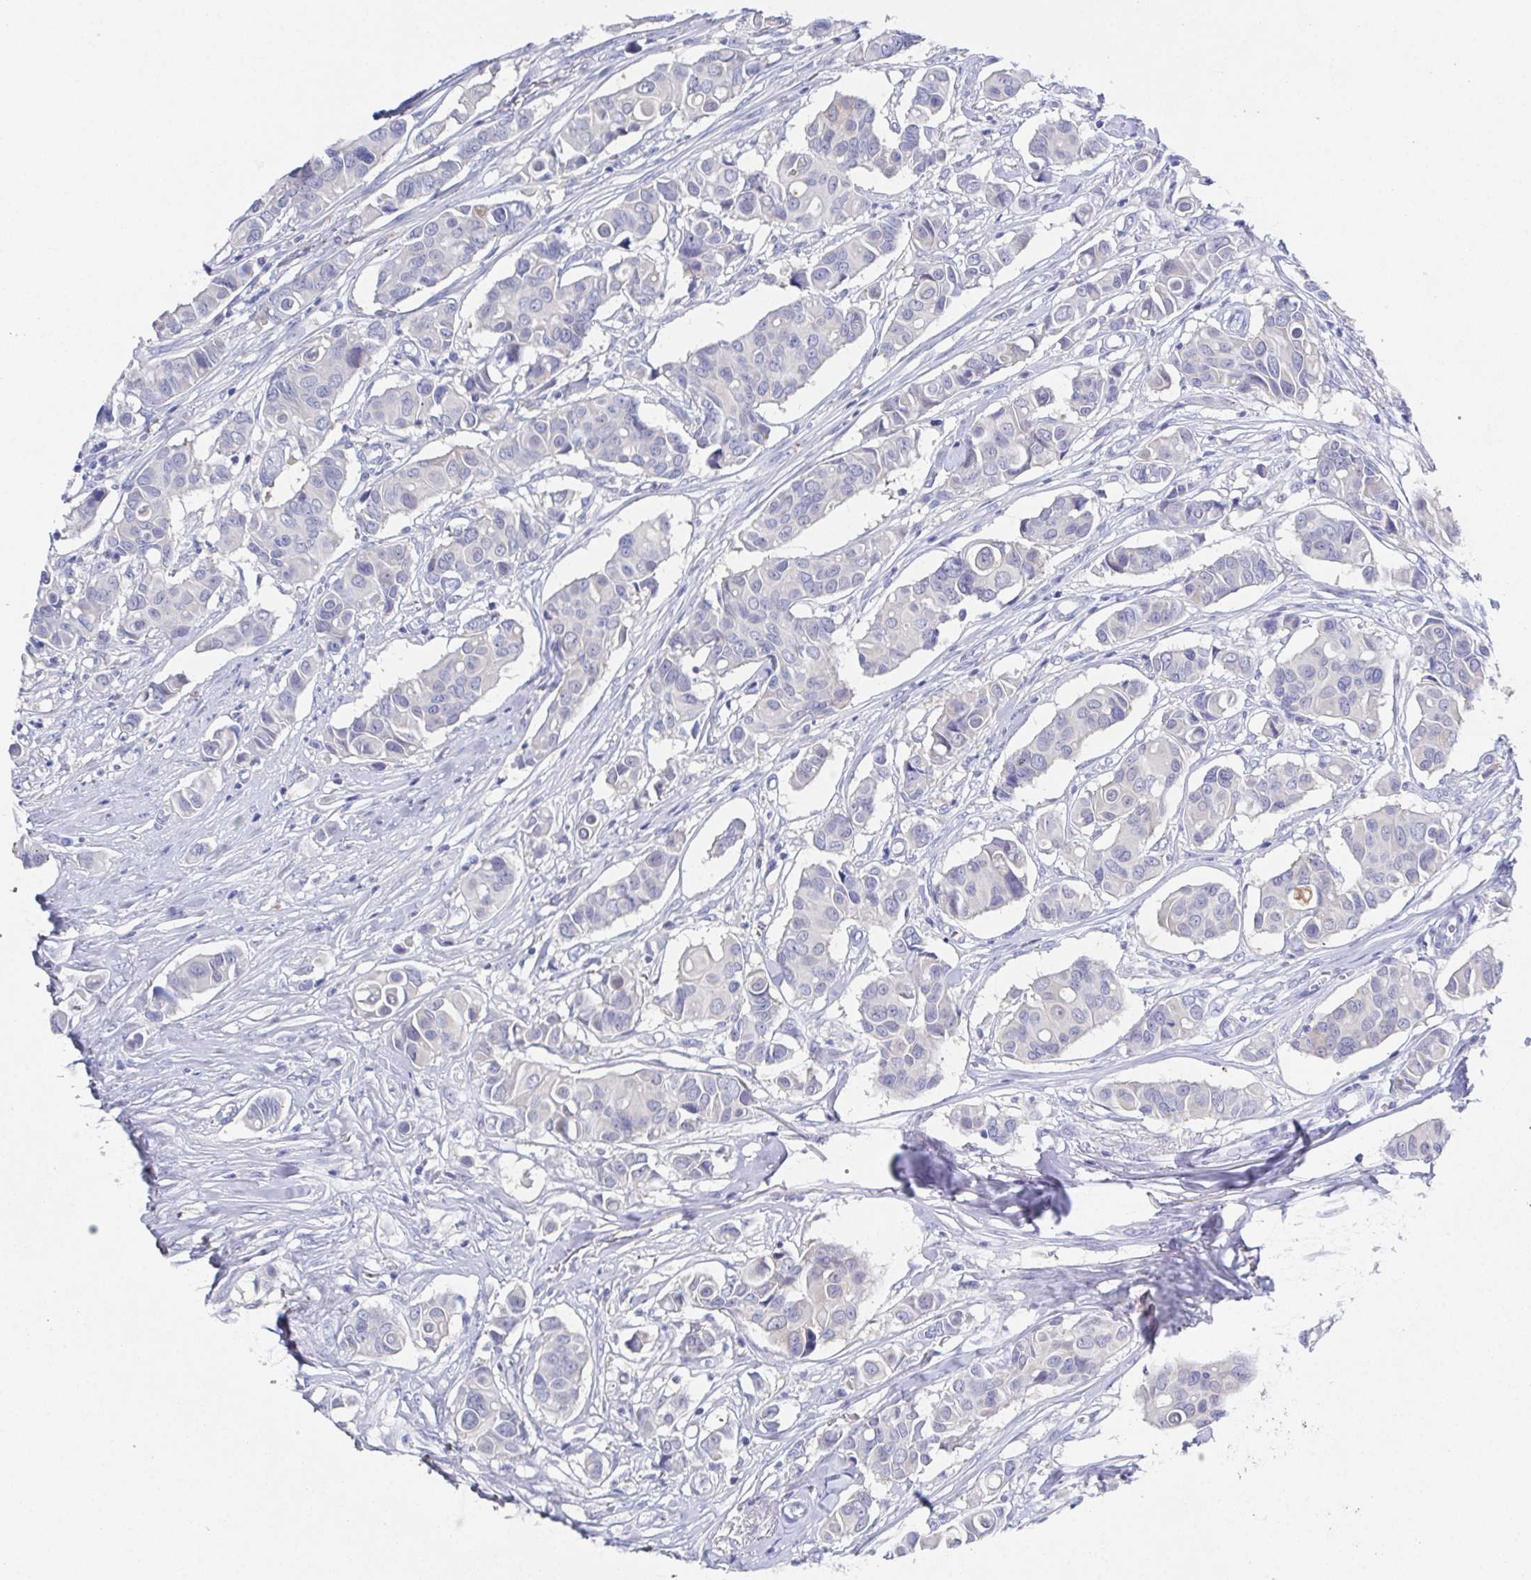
{"staining": {"intensity": "negative", "quantity": "none", "location": "none"}, "tissue": "breast cancer", "cell_type": "Tumor cells", "image_type": "cancer", "snomed": [{"axis": "morphology", "description": "Normal tissue, NOS"}, {"axis": "morphology", "description": "Duct carcinoma"}, {"axis": "topography", "description": "Skin"}, {"axis": "topography", "description": "Breast"}], "caption": "This is a micrograph of immunohistochemistry staining of breast cancer (intraductal carcinoma), which shows no expression in tumor cells.", "gene": "SSC4D", "patient": {"sex": "female", "age": 54}}